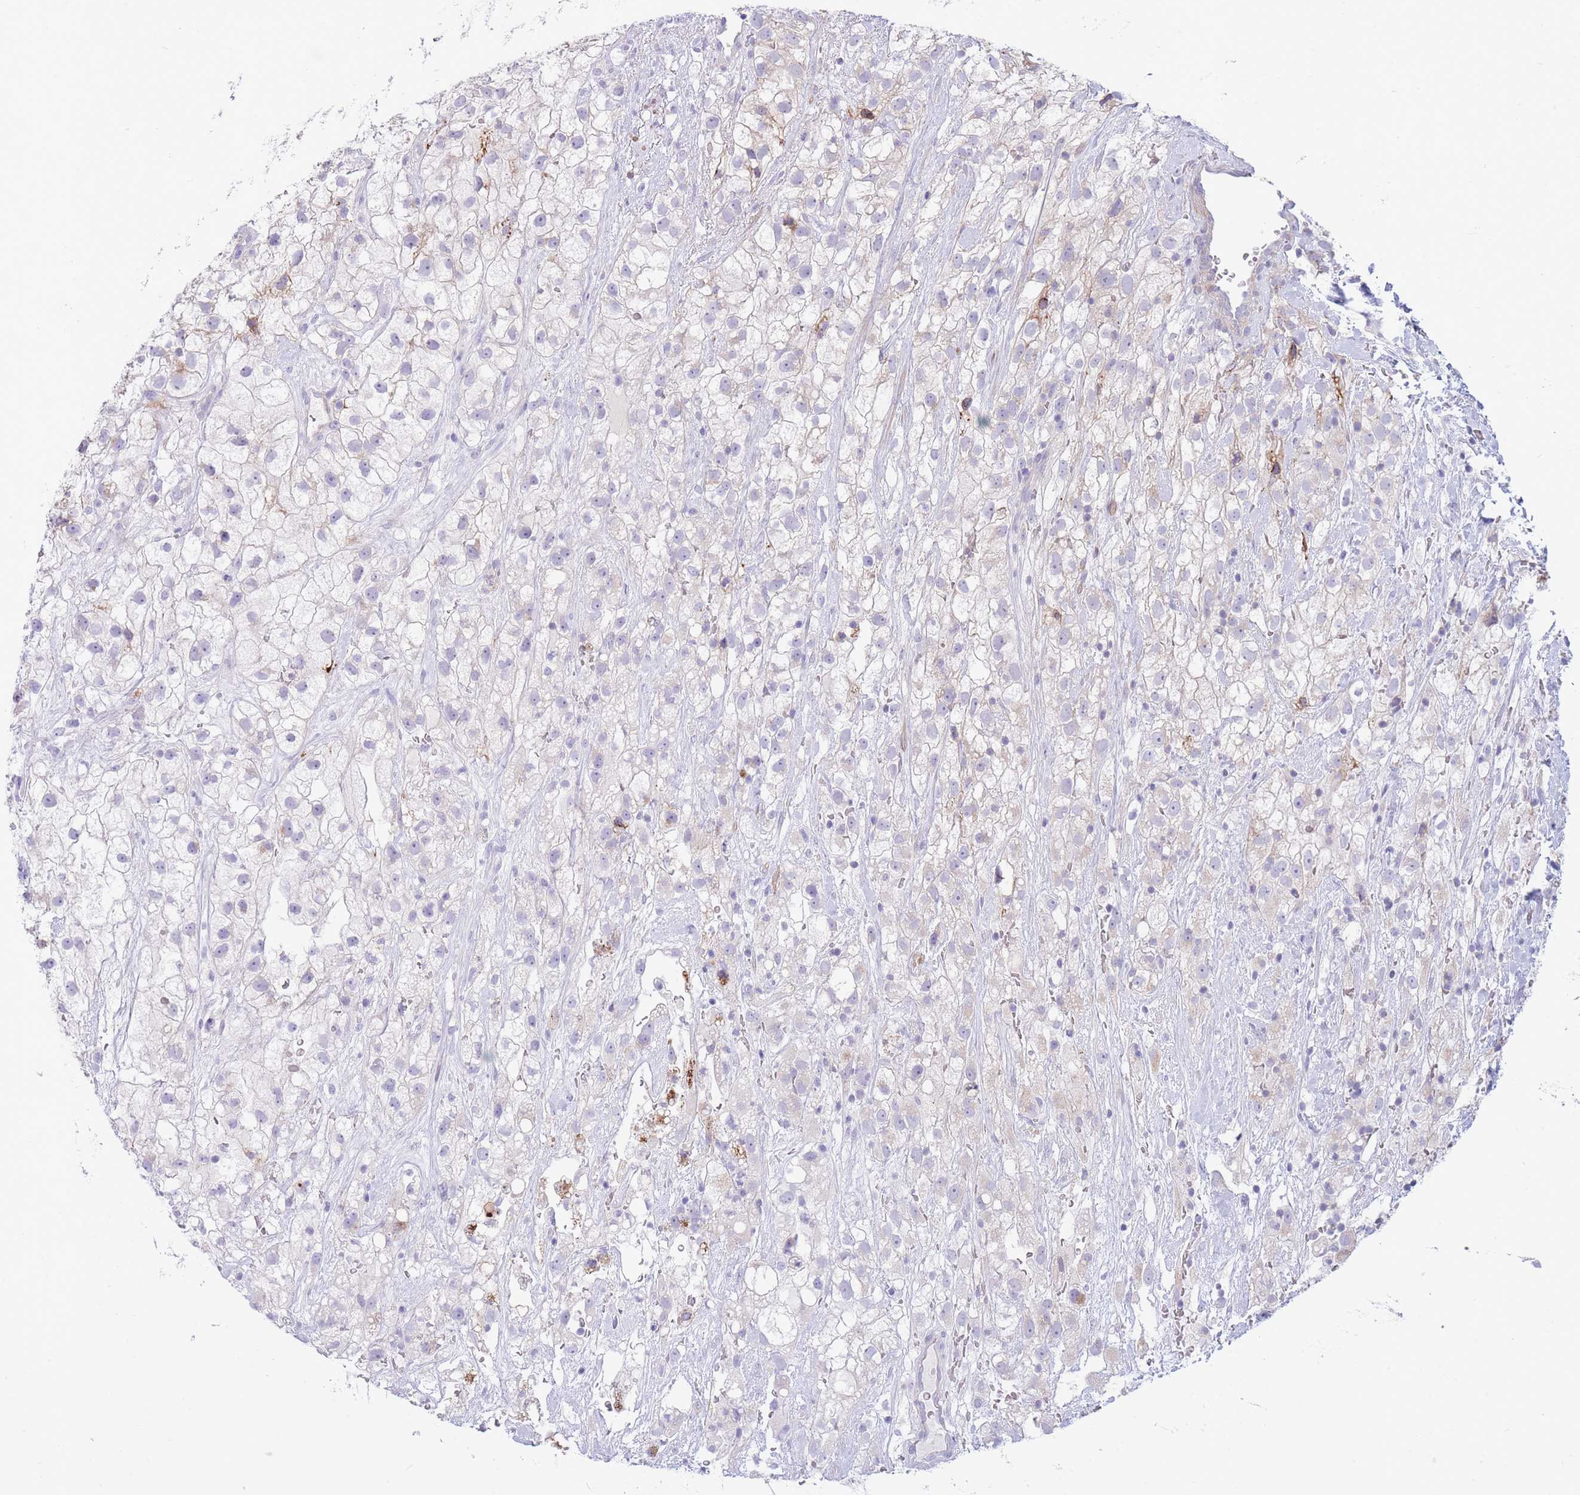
{"staining": {"intensity": "negative", "quantity": "none", "location": "none"}, "tissue": "renal cancer", "cell_type": "Tumor cells", "image_type": "cancer", "snomed": [{"axis": "morphology", "description": "Adenocarcinoma, NOS"}, {"axis": "topography", "description": "Kidney"}], "caption": "There is no significant staining in tumor cells of renal cancer.", "gene": "VWA8", "patient": {"sex": "male", "age": 59}}